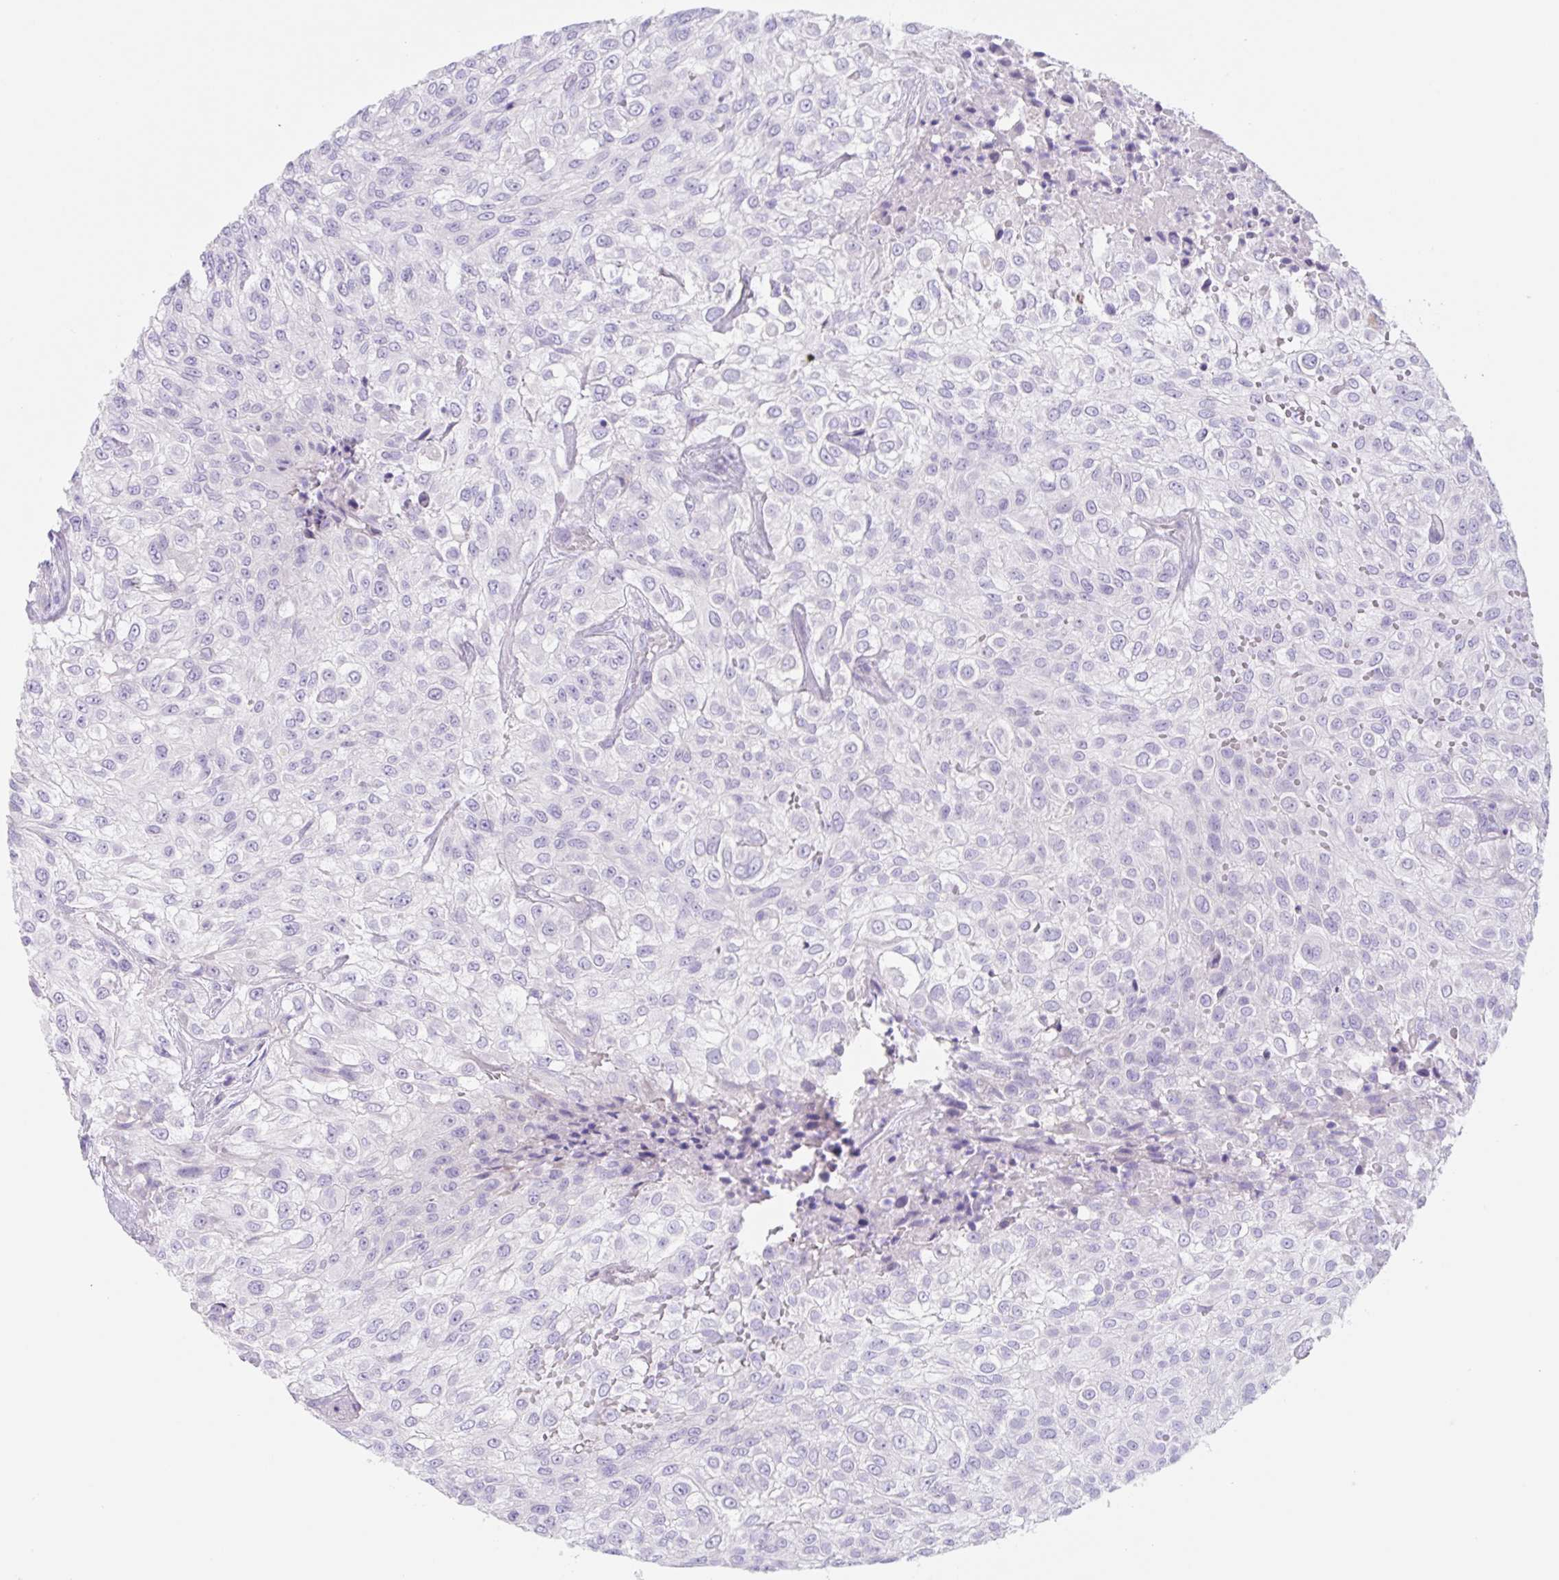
{"staining": {"intensity": "negative", "quantity": "none", "location": "none"}, "tissue": "urothelial cancer", "cell_type": "Tumor cells", "image_type": "cancer", "snomed": [{"axis": "morphology", "description": "Urothelial carcinoma, High grade"}, {"axis": "topography", "description": "Urinary bladder"}], "caption": "This histopathology image is of urothelial cancer stained with immunohistochemistry (IHC) to label a protein in brown with the nuclei are counter-stained blue. There is no expression in tumor cells.", "gene": "KLK8", "patient": {"sex": "male", "age": 56}}